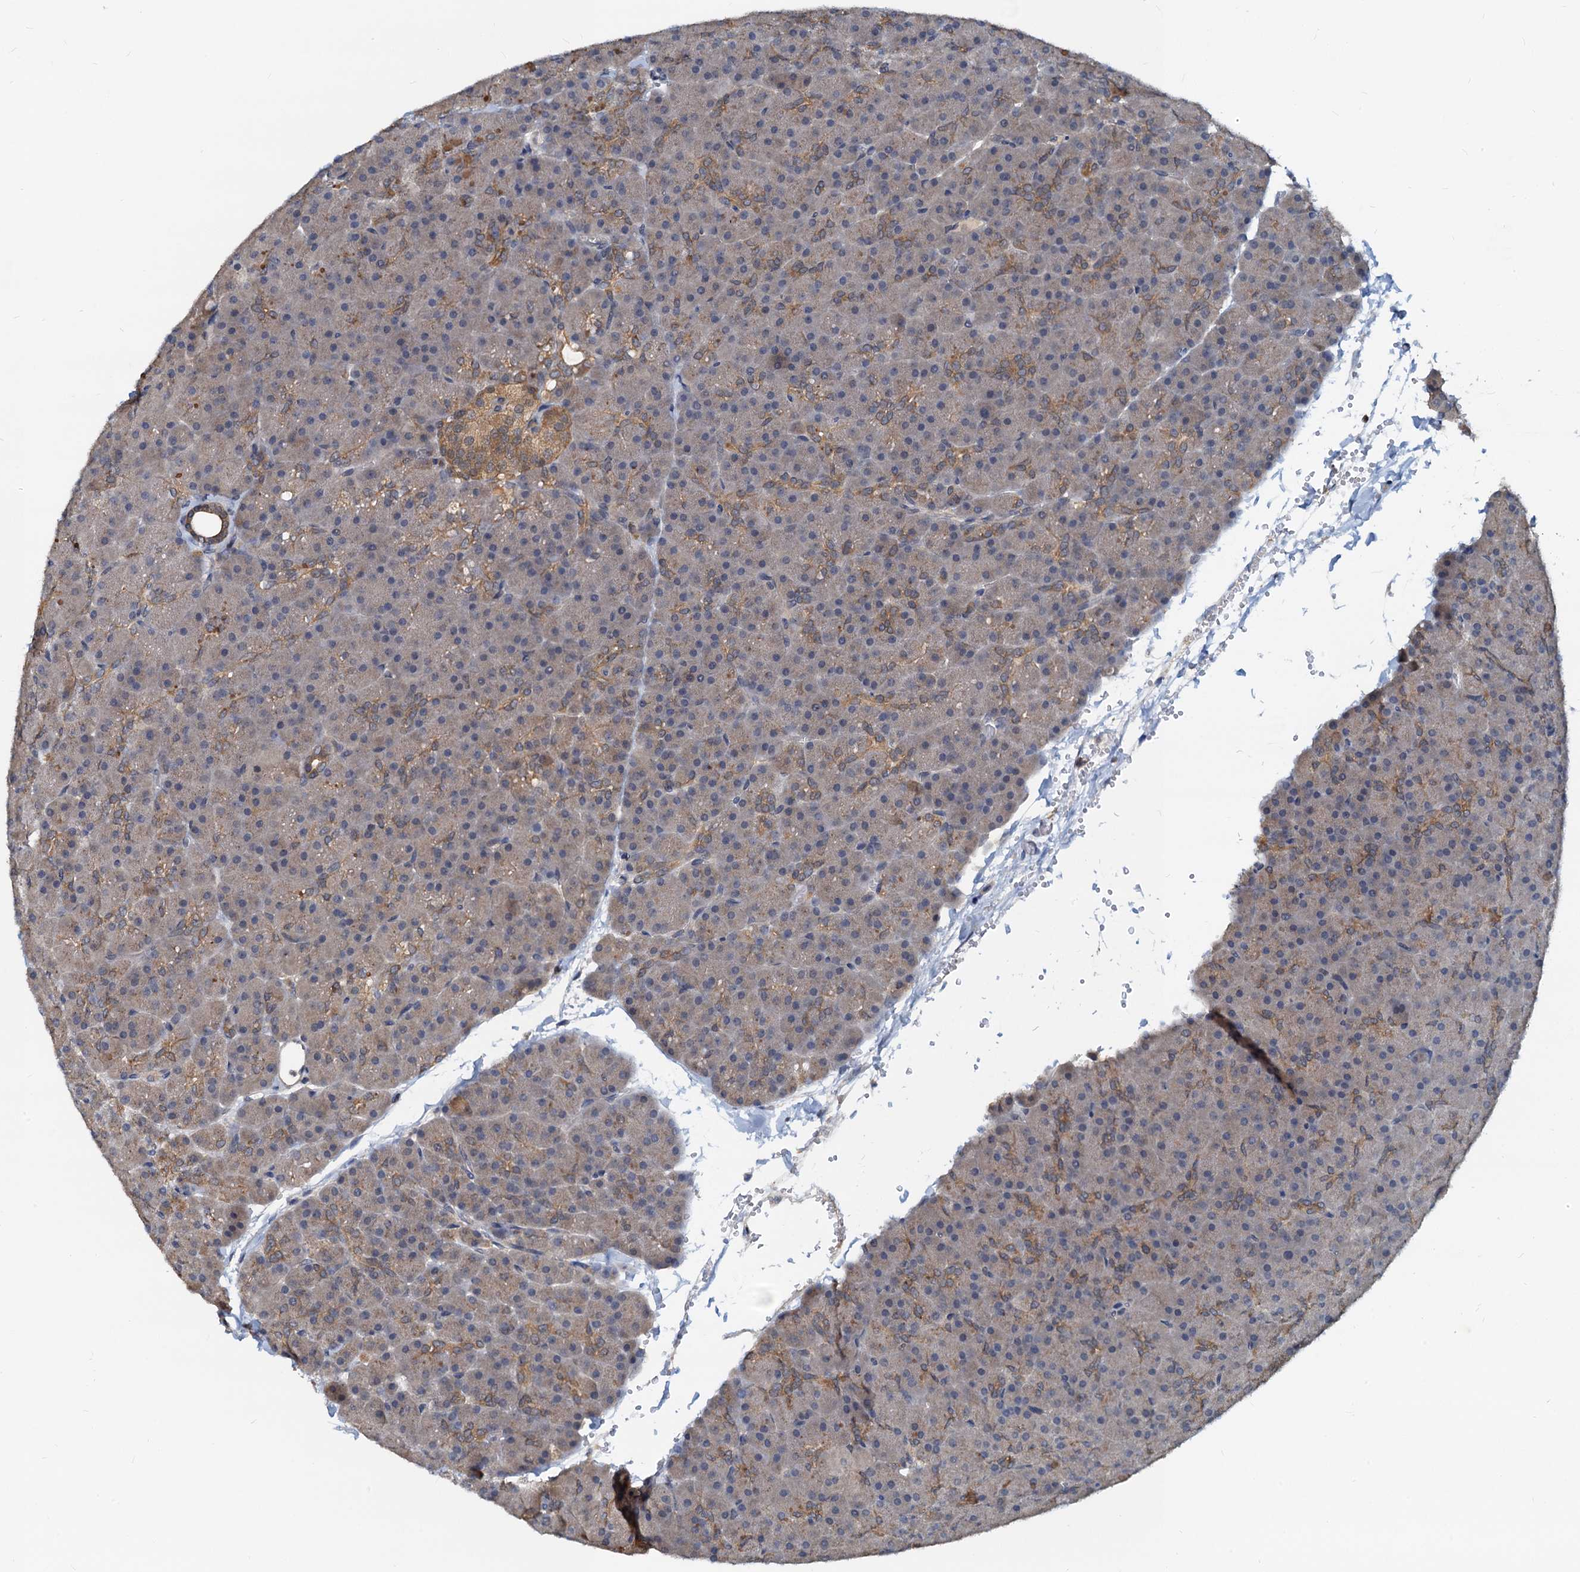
{"staining": {"intensity": "moderate", "quantity": "25%-75%", "location": "cytoplasmic/membranous"}, "tissue": "pancreas", "cell_type": "Exocrine glandular cells", "image_type": "normal", "snomed": [{"axis": "morphology", "description": "Normal tissue, NOS"}, {"axis": "topography", "description": "Pancreas"}], "caption": "The image displays immunohistochemical staining of unremarkable pancreas. There is moderate cytoplasmic/membranous expression is present in about 25%-75% of exocrine glandular cells. The staining was performed using DAB to visualize the protein expression in brown, while the nuclei were stained in blue with hematoxylin (Magnification: 20x).", "gene": "PTGES3", "patient": {"sex": "male", "age": 36}}